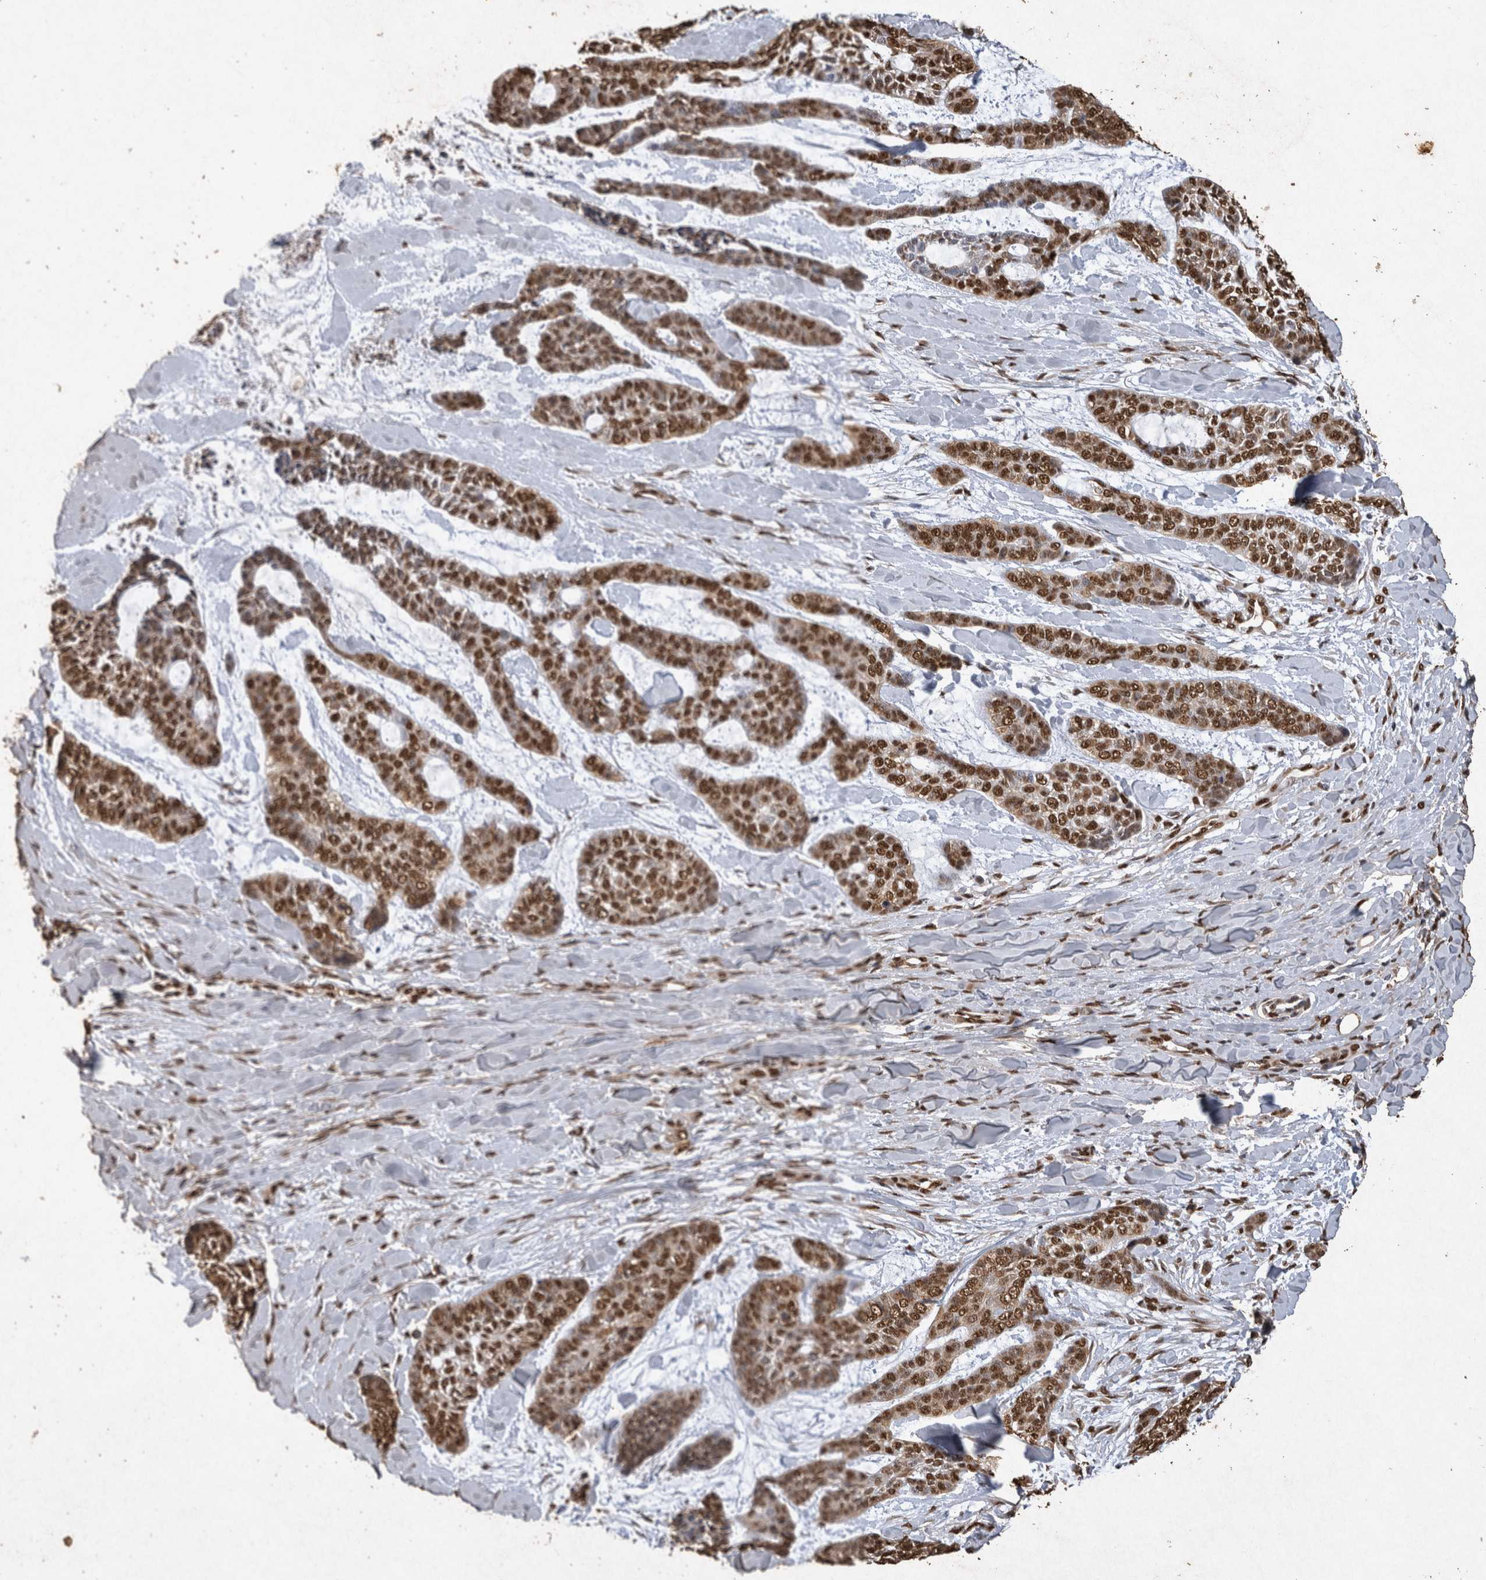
{"staining": {"intensity": "moderate", "quantity": ">75%", "location": "nuclear"}, "tissue": "skin cancer", "cell_type": "Tumor cells", "image_type": "cancer", "snomed": [{"axis": "morphology", "description": "Basal cell carcinoma"}, {"axis": "topography", "description": "Skin"}], "caption": "Skin cancer (basal cell carcinoma) was stained to show a protein in brown. There is medium levels of moderate nuclear staining in approximately >75% of tumor cells.", "gene": "OAS2", "patient": {"sex": "female", "age": 64}}